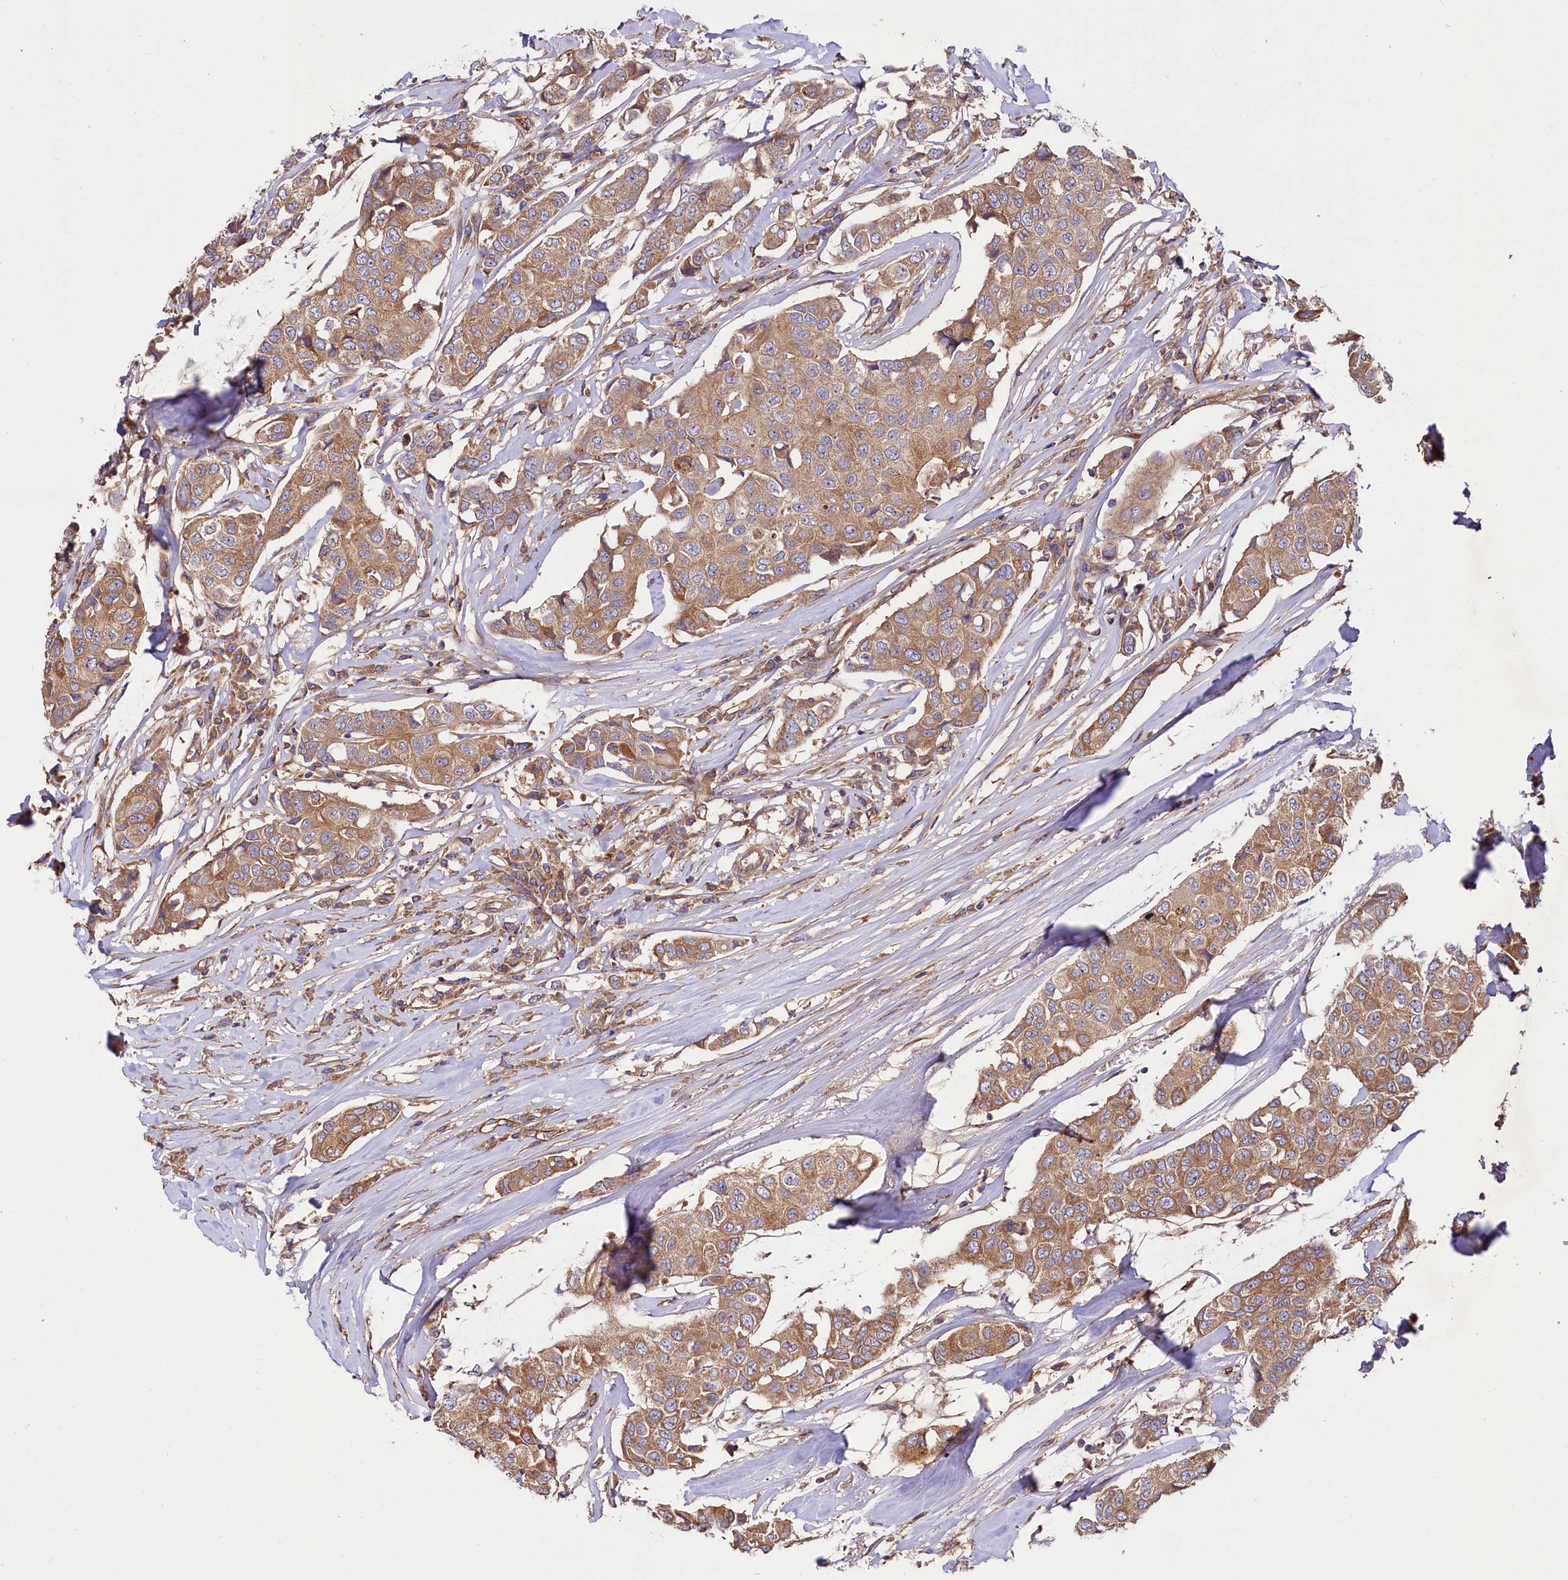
{"staining": {"intensity": "moderate", "quantity": ">75%", "location": "cytoplasmic/membranous"}, "tissue": "breast cancer", "cell_type": "Tumor cells", "image_type": "cancer", "snomed": [{"axis": "morphology", "description": "Duct carcinoma"}, {"axis": "topography", "description": "Breast"}], "caption": "IHC (DAB) staining of human breast invasive ductal carcinoma displays moderate cytoplasmic/membranous protein expression in about >75% of tumor cells.", "gene": "CEP295", "patient": {"sex": "female", "age": 80}}